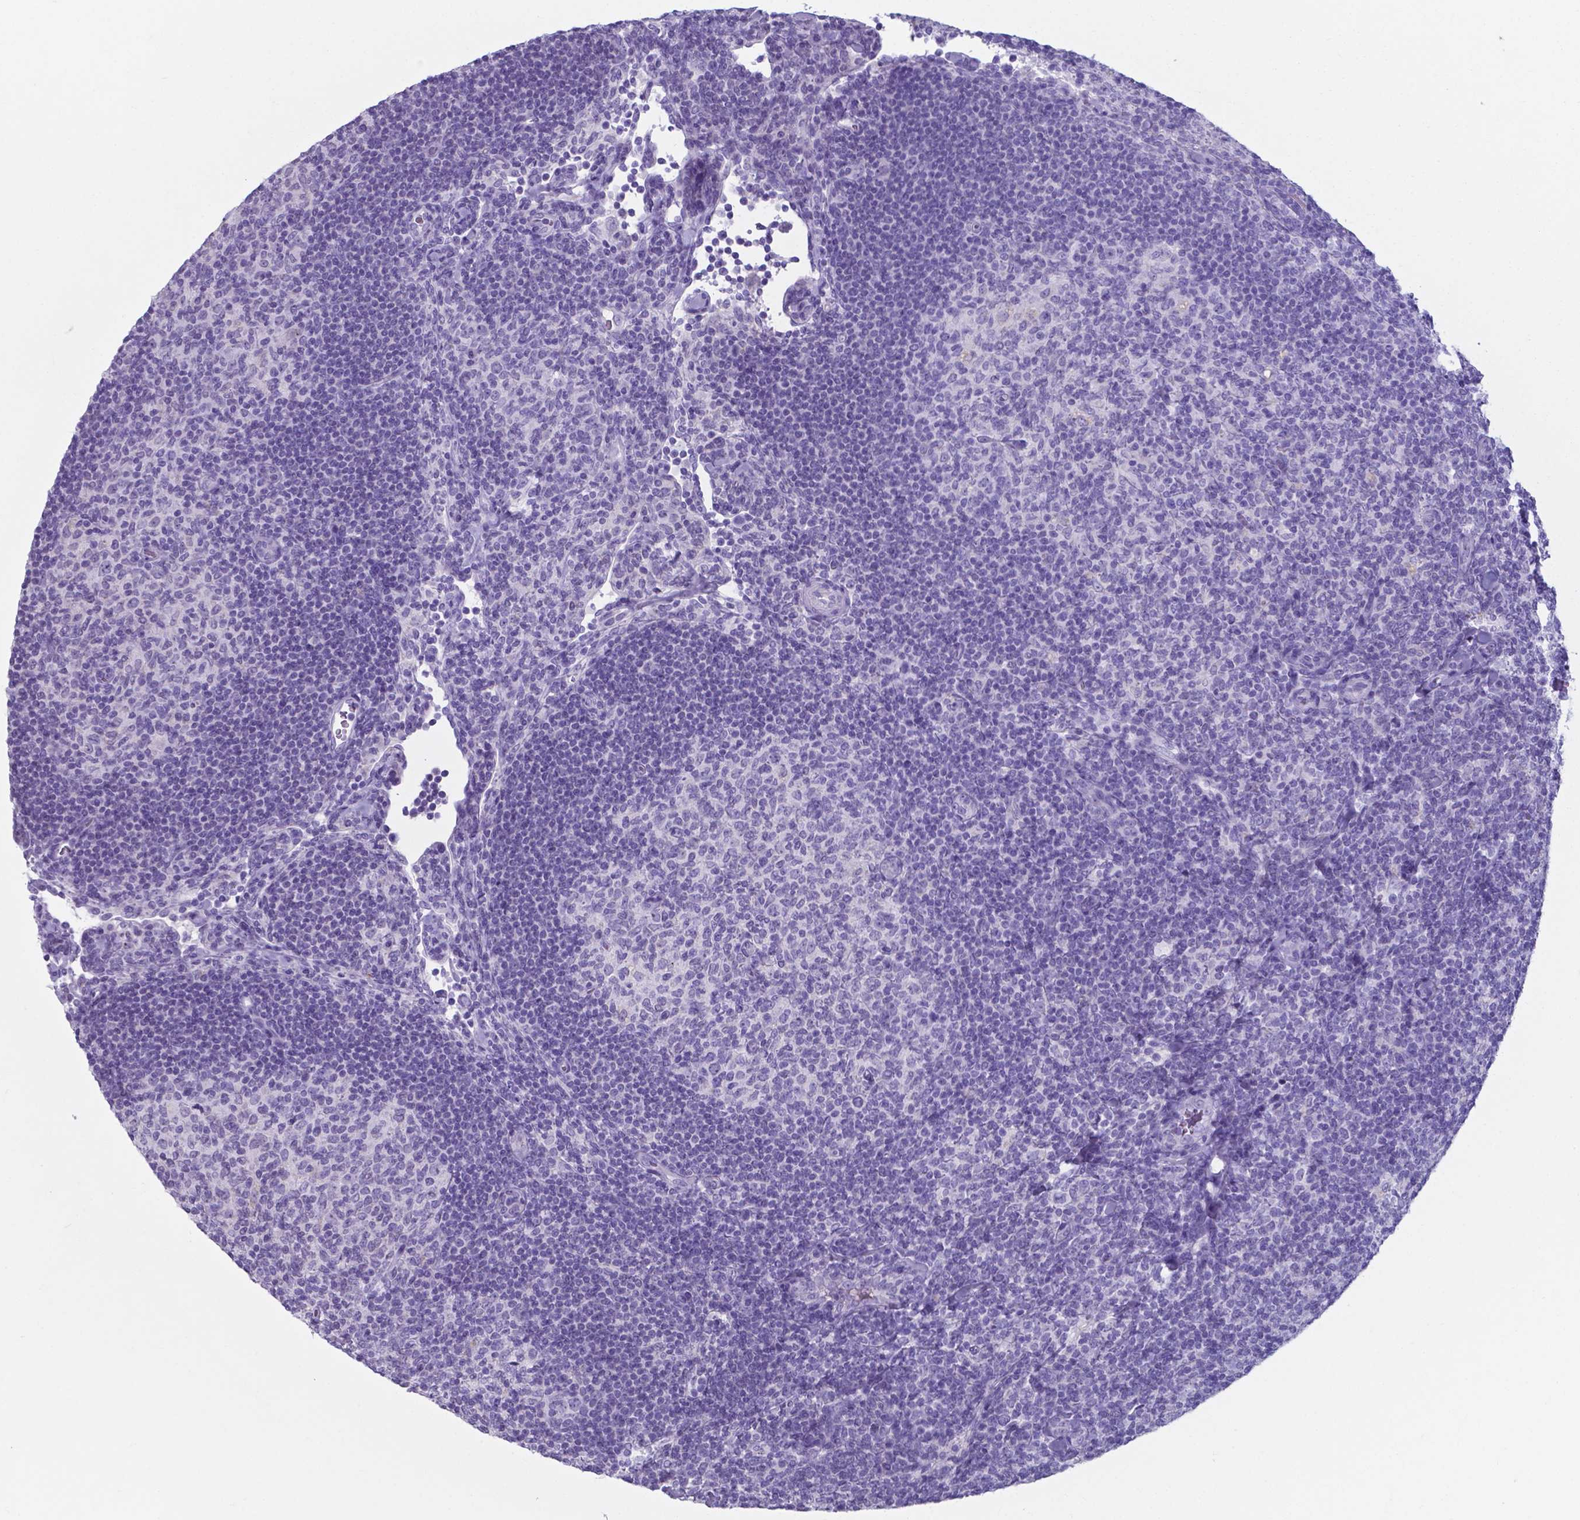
{"staining": {"intensity": "negative", "quantity": "none", "location": "none"}, "tissue": "lymphoma", "cell_type": "Tumor cells", "image_type": "cancer", "snomed": [{"axis": "morphology", "description": "Malignant lymphoma, non-Hodgkin's type, Low grade"}, {"axis": "topography", "description": "Lymph node"}], "caption": "Malignant lymphoma, non-Hodgkin's type (low-grade) was stained to show a protein in brown. There is no significant staining in tumor cells.", "gene": "AP5B1", "patient": {"sex": "female", "age": 56}}